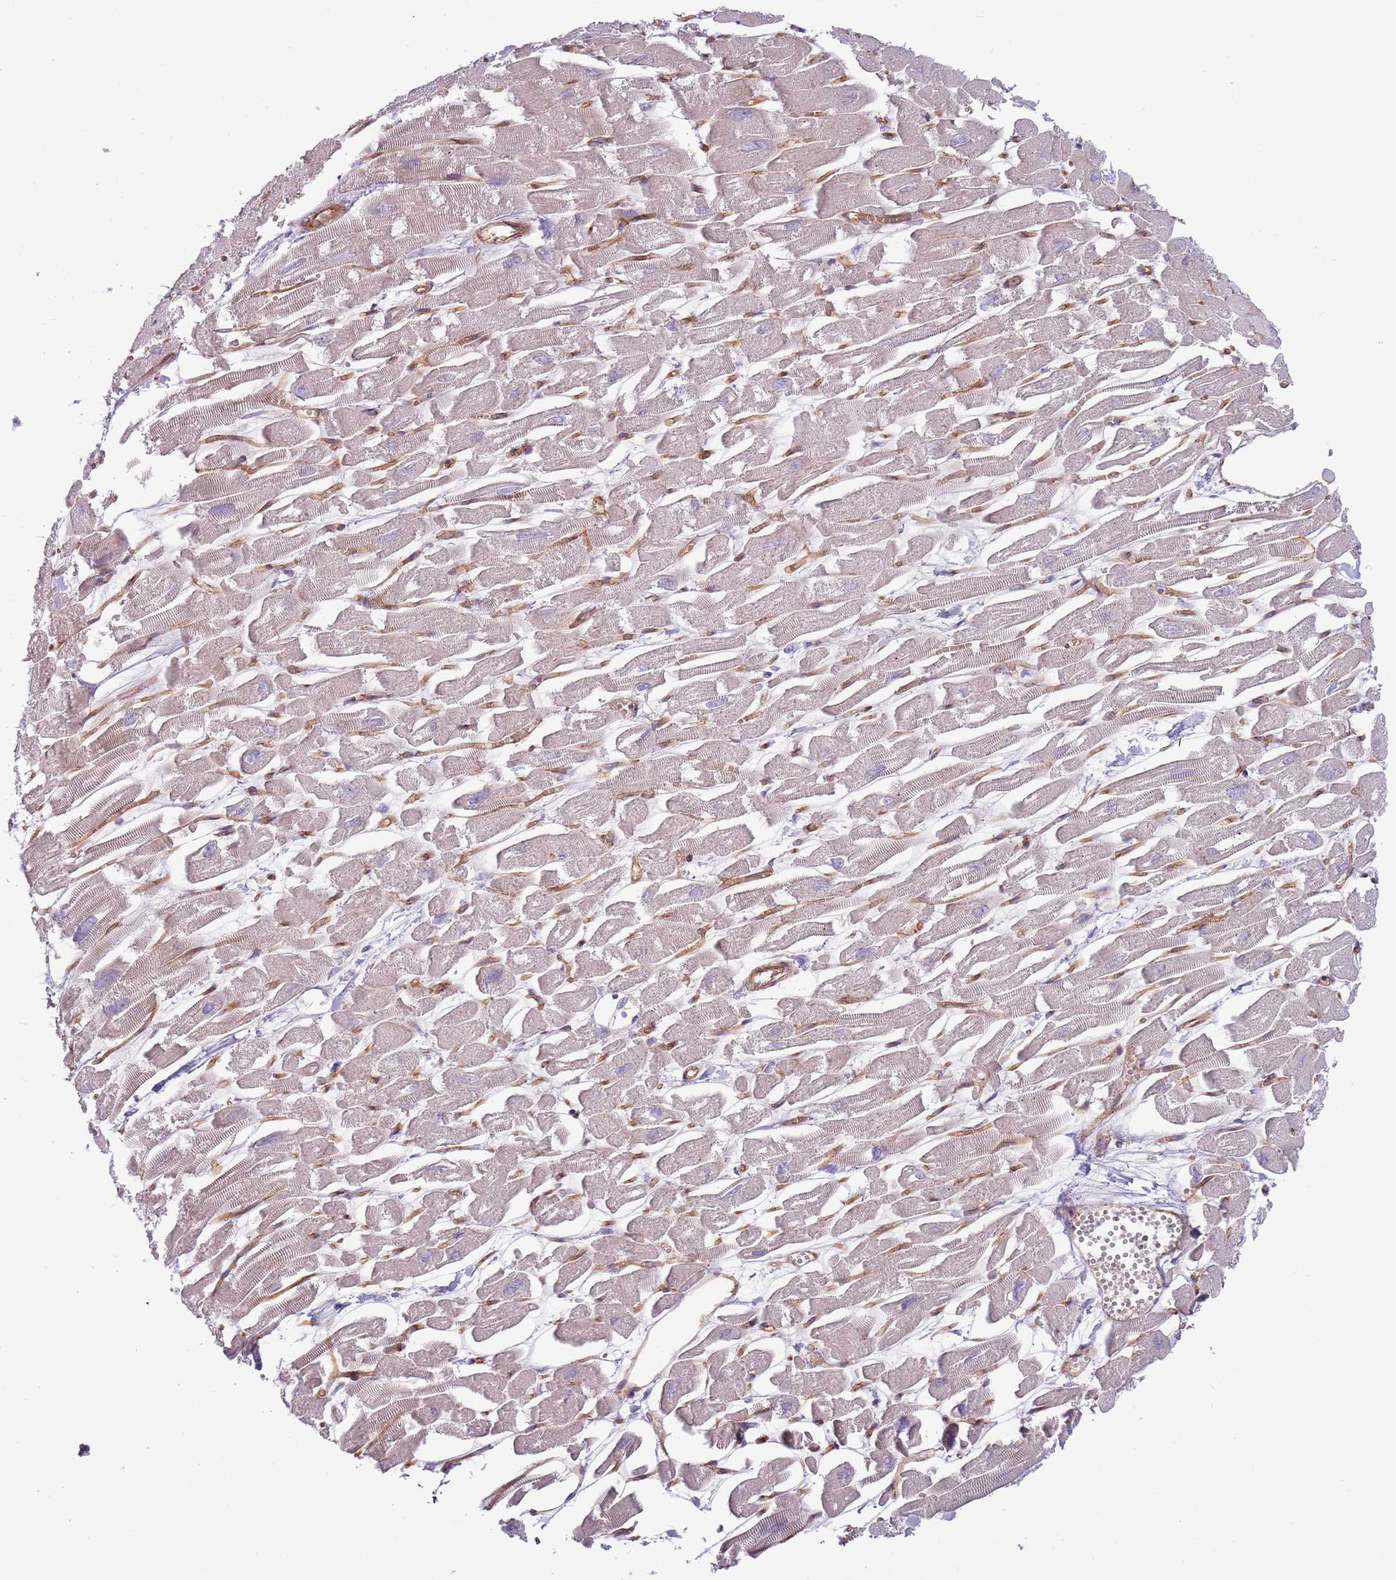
{"staining": {"intensity": "weak", "quantity": "<25%", "location": "cytoplasmic/membranous"}, "tissue": "heart muscle", "cell_type": "Cardiomyocytes", "image_type": "normal", "snomed": [{"axis": "morphology", "description": "Normal tissue, NOS"}, {"axis": "topography", "description": "Heart"}], "caption": "There is no significant staining in cardiomyocytes of heart muscle. (Stains: DAB immunohistochemistry with hematoxylin counter stain, Microscopy: brightfield microscopy at high magnification).", "gene": "MRO", "patient": {"sex": "male", "age": 54}}